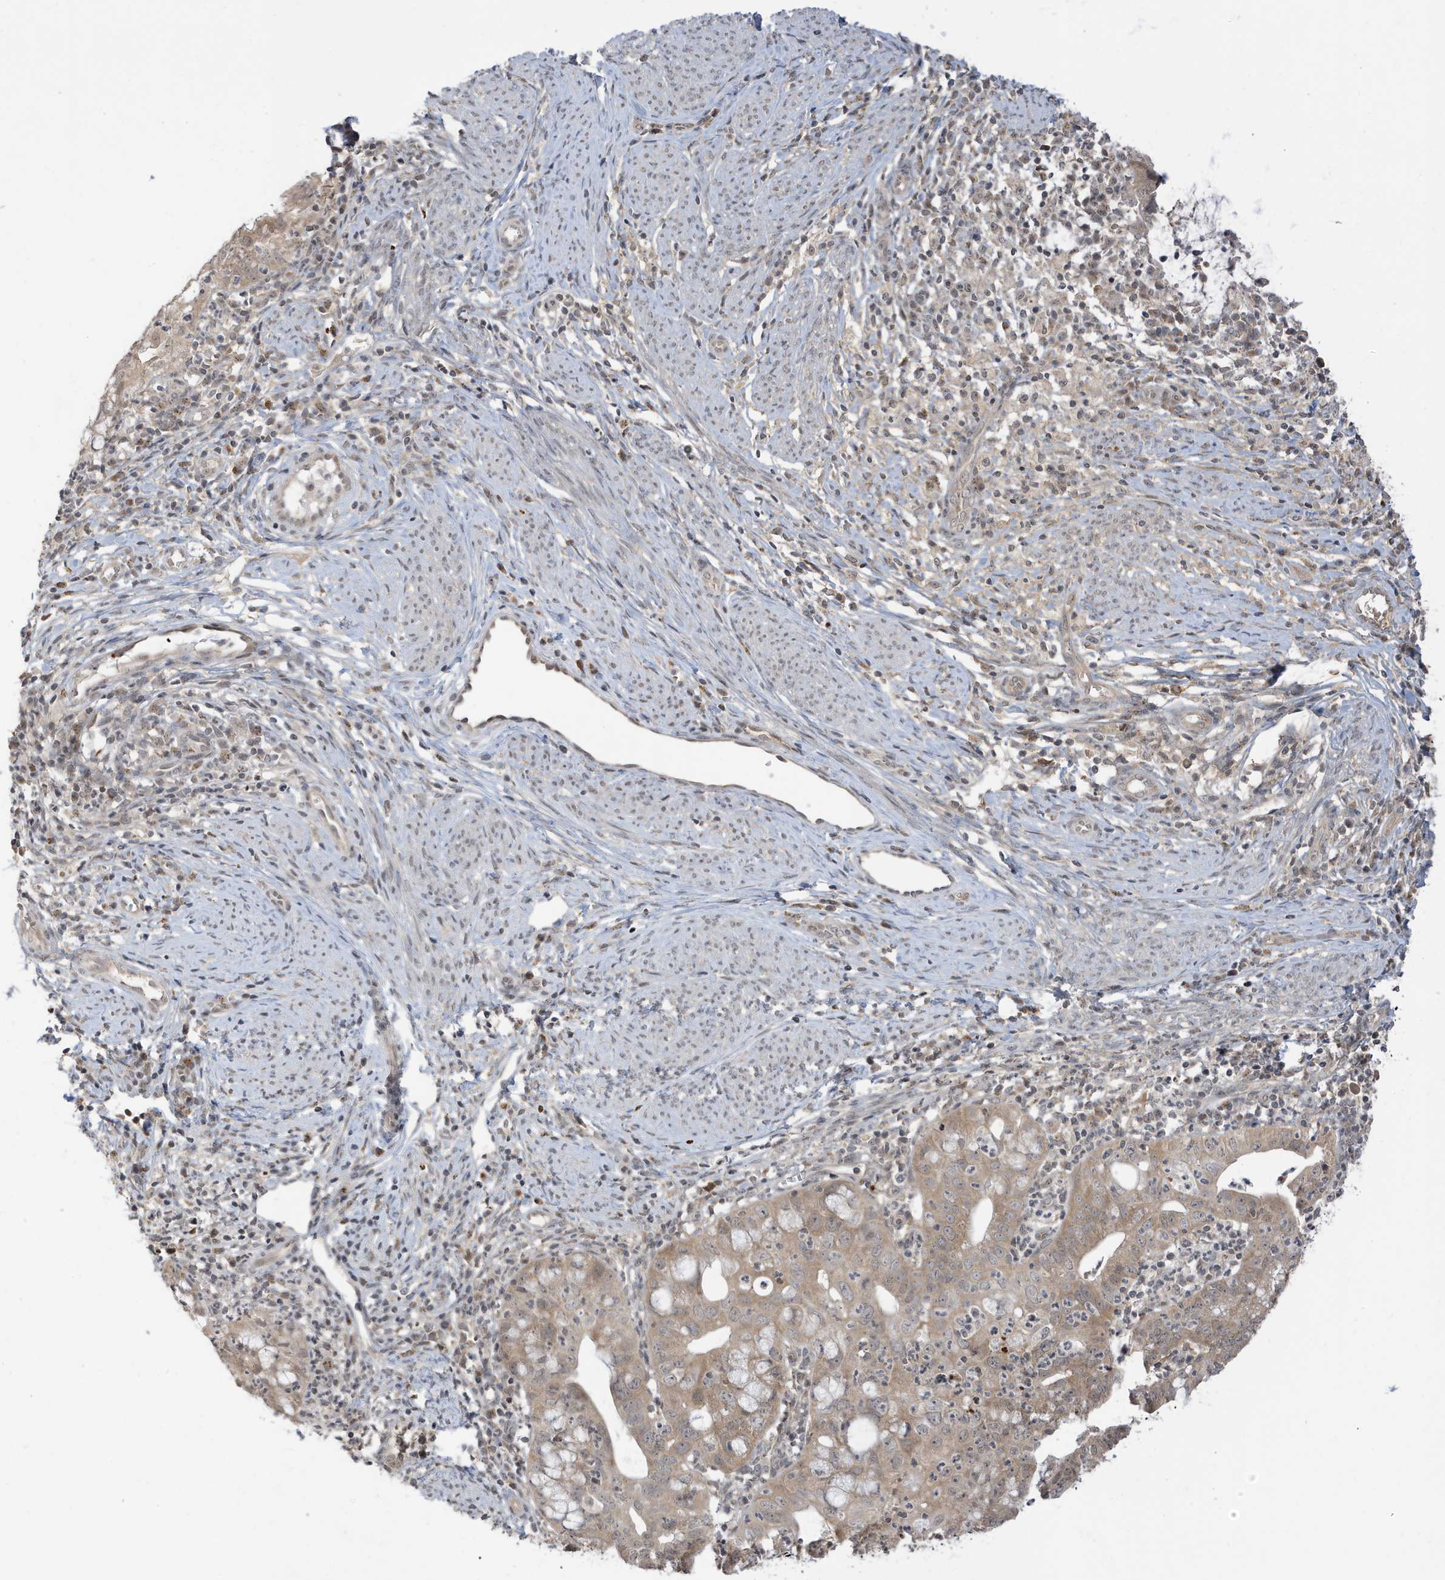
{"staining": {"intensity": "moderate", "quantity": ">75%", "location": "cytoplasmic/membranous"}, "tissue": "cervical cancer", "cell_type": "Tumor cells", "image_type": "cancer", "snomed": [{"axis": "morphology", "description": "Adenocarcinoma, NOS"}, {"axis": "topography", "description": "Cervix"}], "caption": "Moderate cytoplasmic/membranous protein positivity is identified in approximately >75% of tumor cells in cervical cancer (adenocarcinoma).", "gene": "TAB3", "patient": {"sex": "female", "age": 36}}